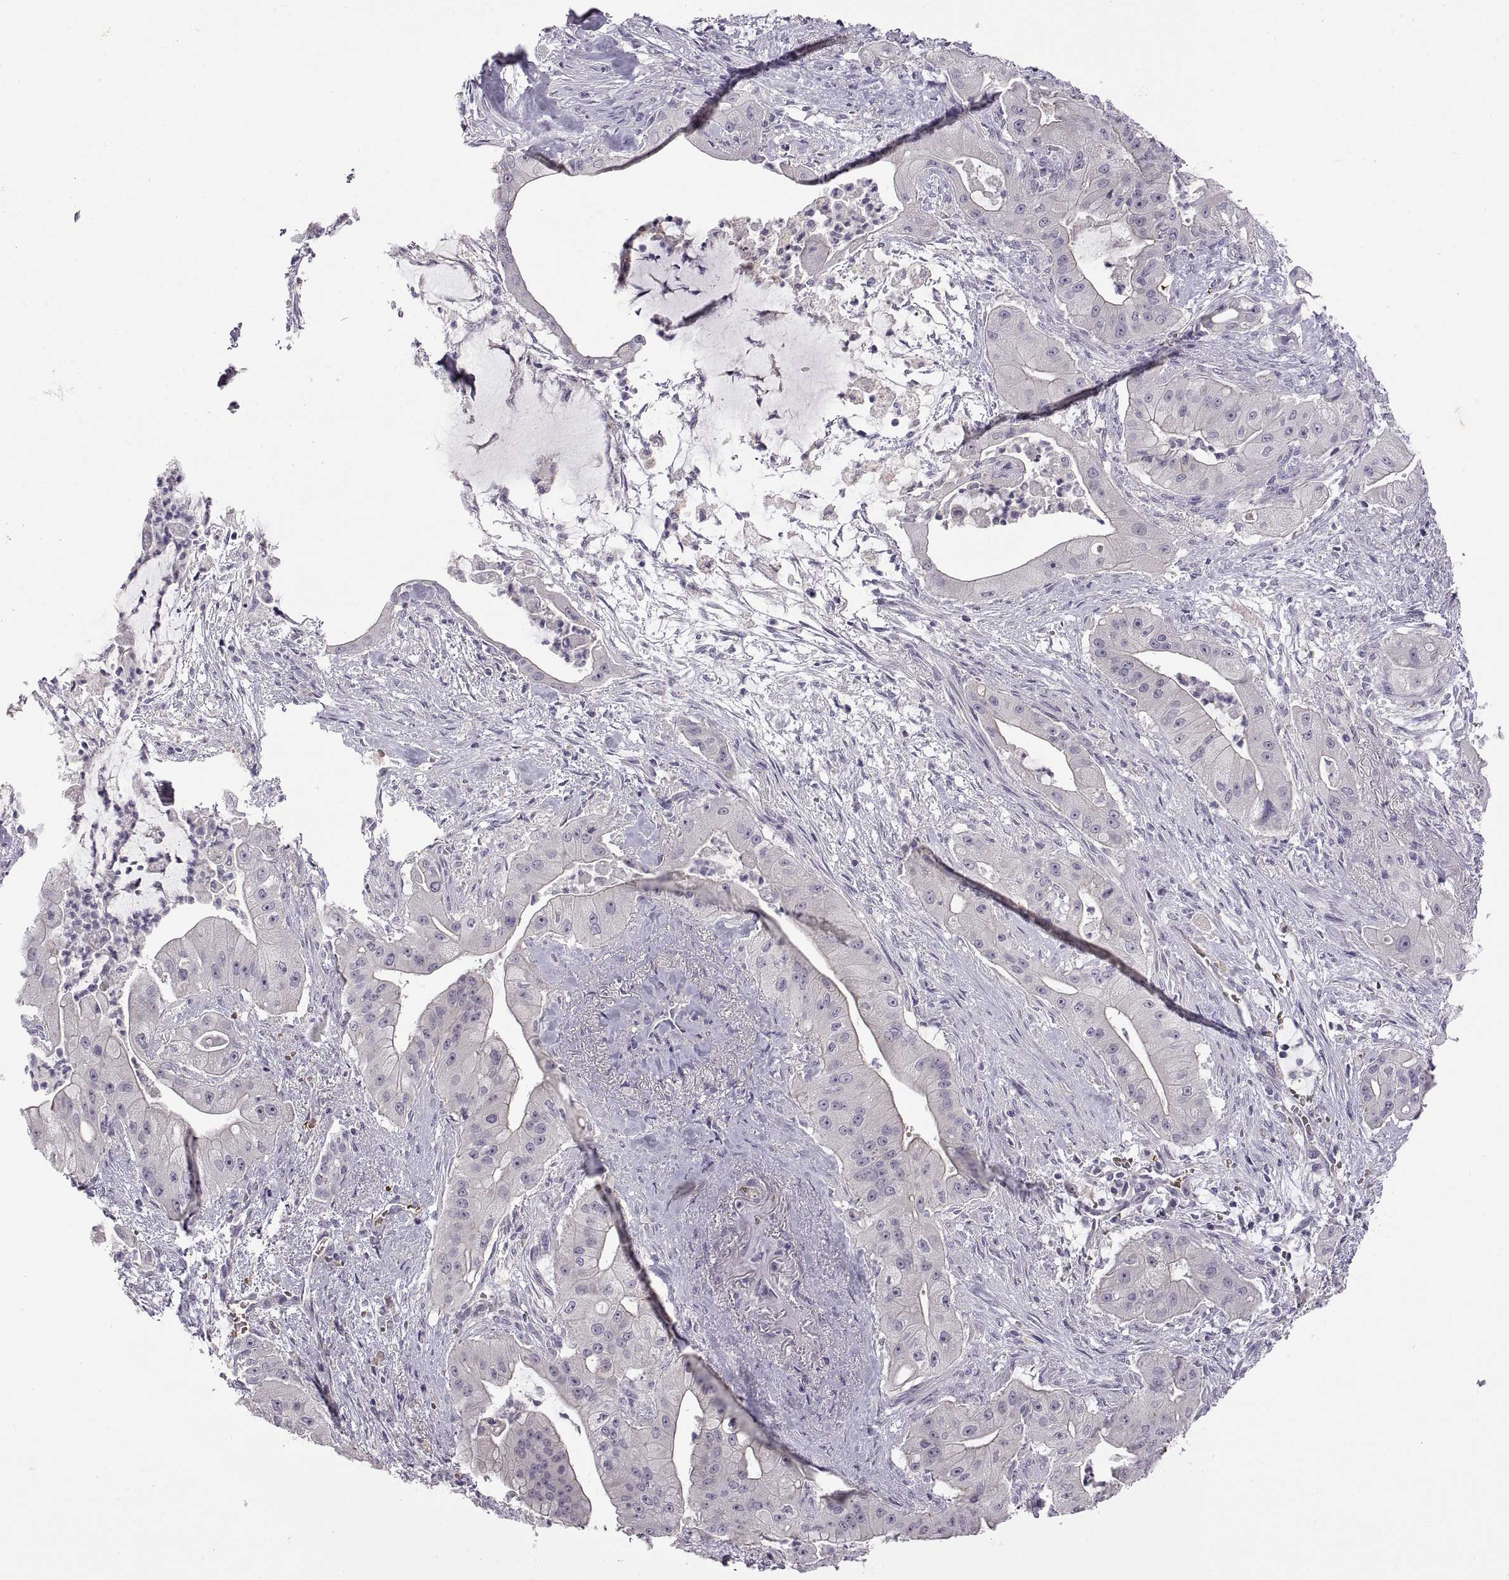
{"staining": {"intensity": "negative", "quantity": "none", "location": "none"}, "tissue": "pancreatic cancer", "cell_type": "Tumor cells", "image_type": "cancer", "snomed": [{"axis": "morphology", "description": "Normal tissue, NOS"}, {"axis": "morphology", "description": "Inflammation, NOS"}, {"axis": "morphology", "description": "Adenocarcinoma, NOS"}, {"axis": "topography", "description": "Pancreas"}], "caption": "An IHC histopathology image of pancreatic cancer is shown. There is no staining in tumor cells of pancreatic cancer.", "gene": "MEIOC", "patient": {"sex": "male", "age": 57}}